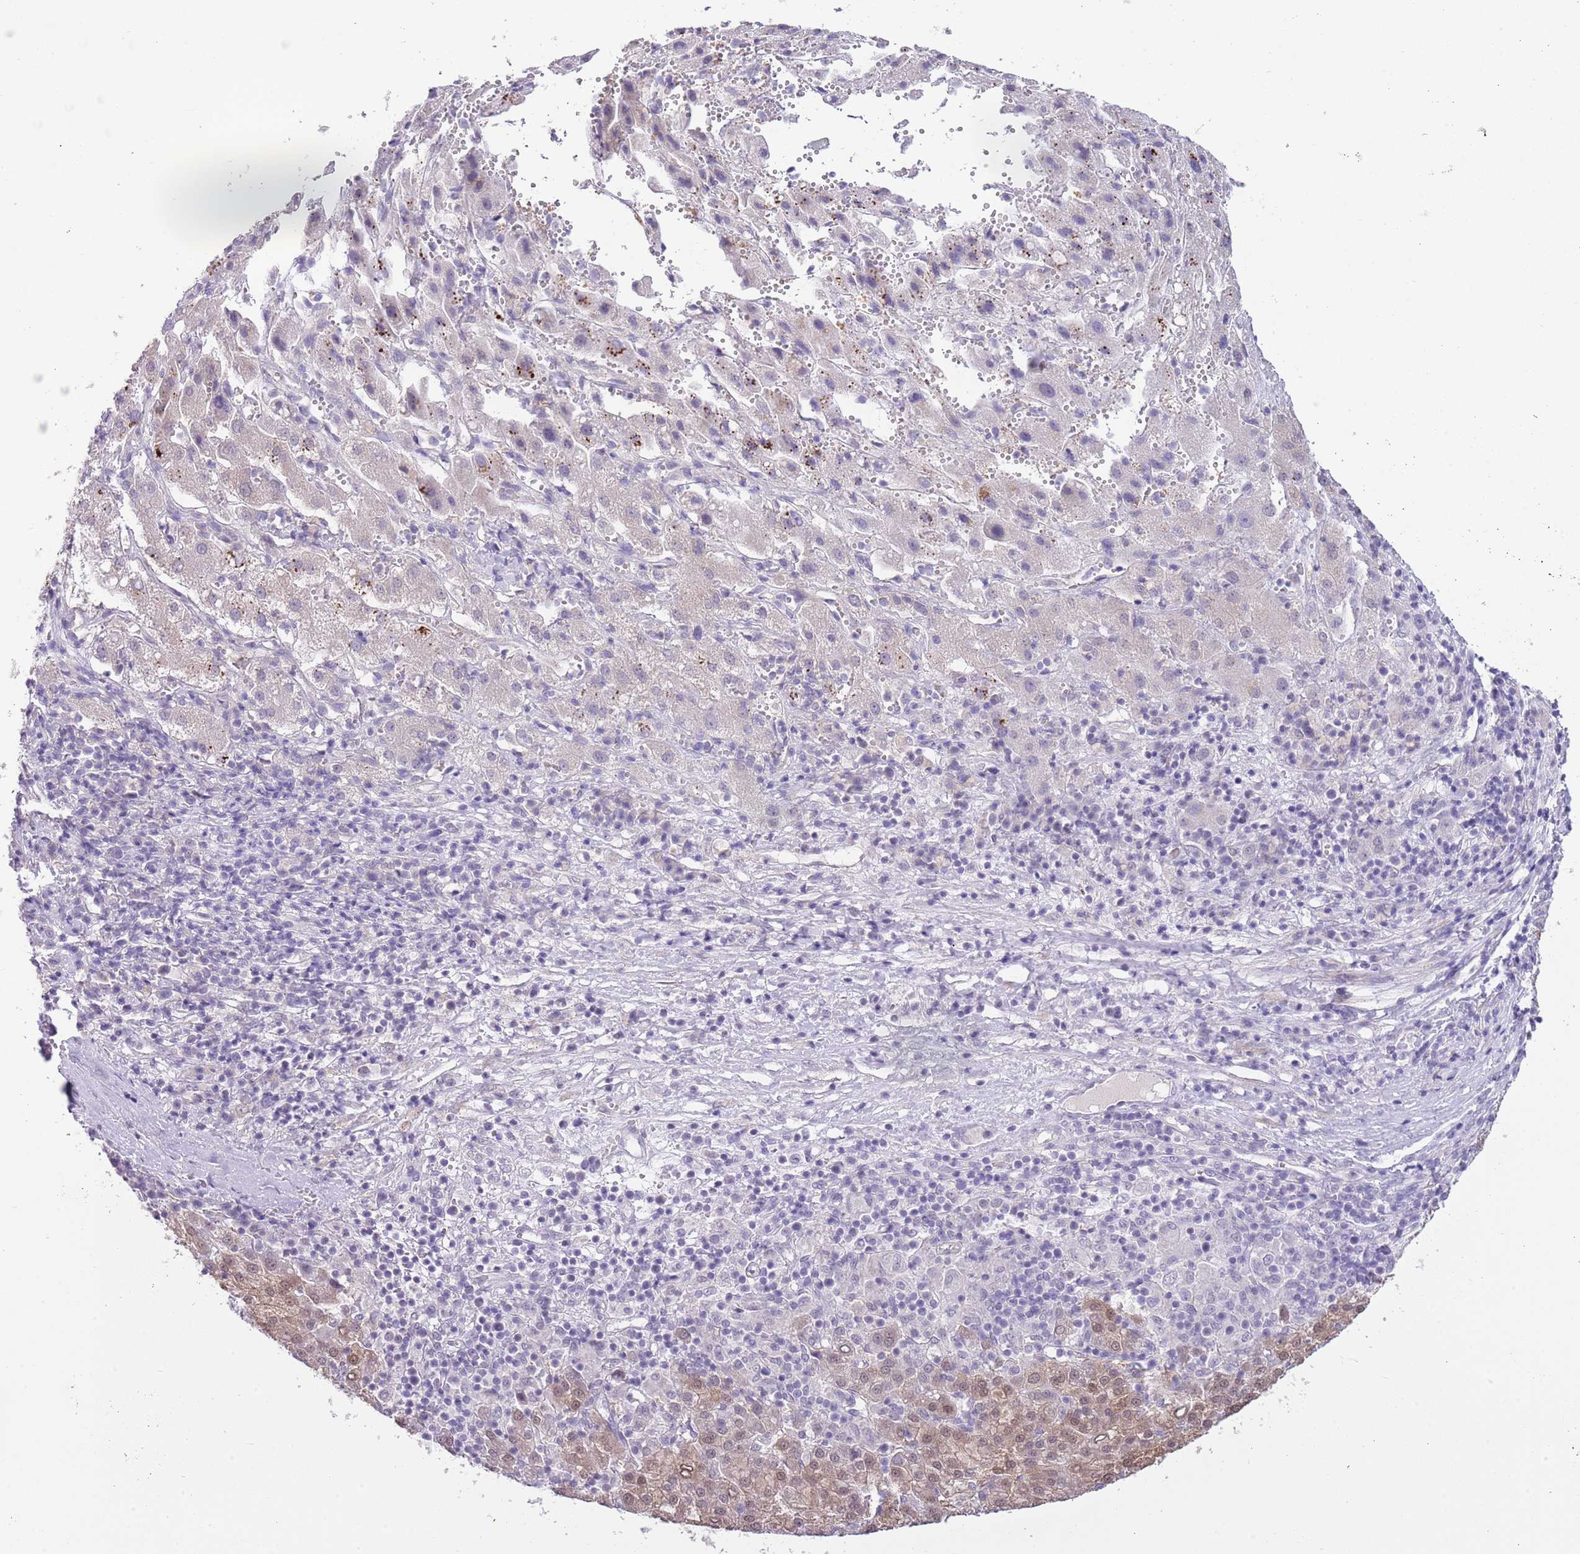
{"staining": {"intensity": "negative", "quantity": "none", "location": "none"}, "tissue": "liver cancer", "cell_type": "Tumor cells", "image_type": "cancer", "snomed": [{"axis": "morphology", "description": "Carcinoma, Hepatocellular, NOS"}, {"axis": "topography", "description": "Liver"}], "caption": "A micrograph of human liver cancer is negative for staining in tumor cells.", "gene": "MIDN", "patient": {"sex": "female", "age": 58}}